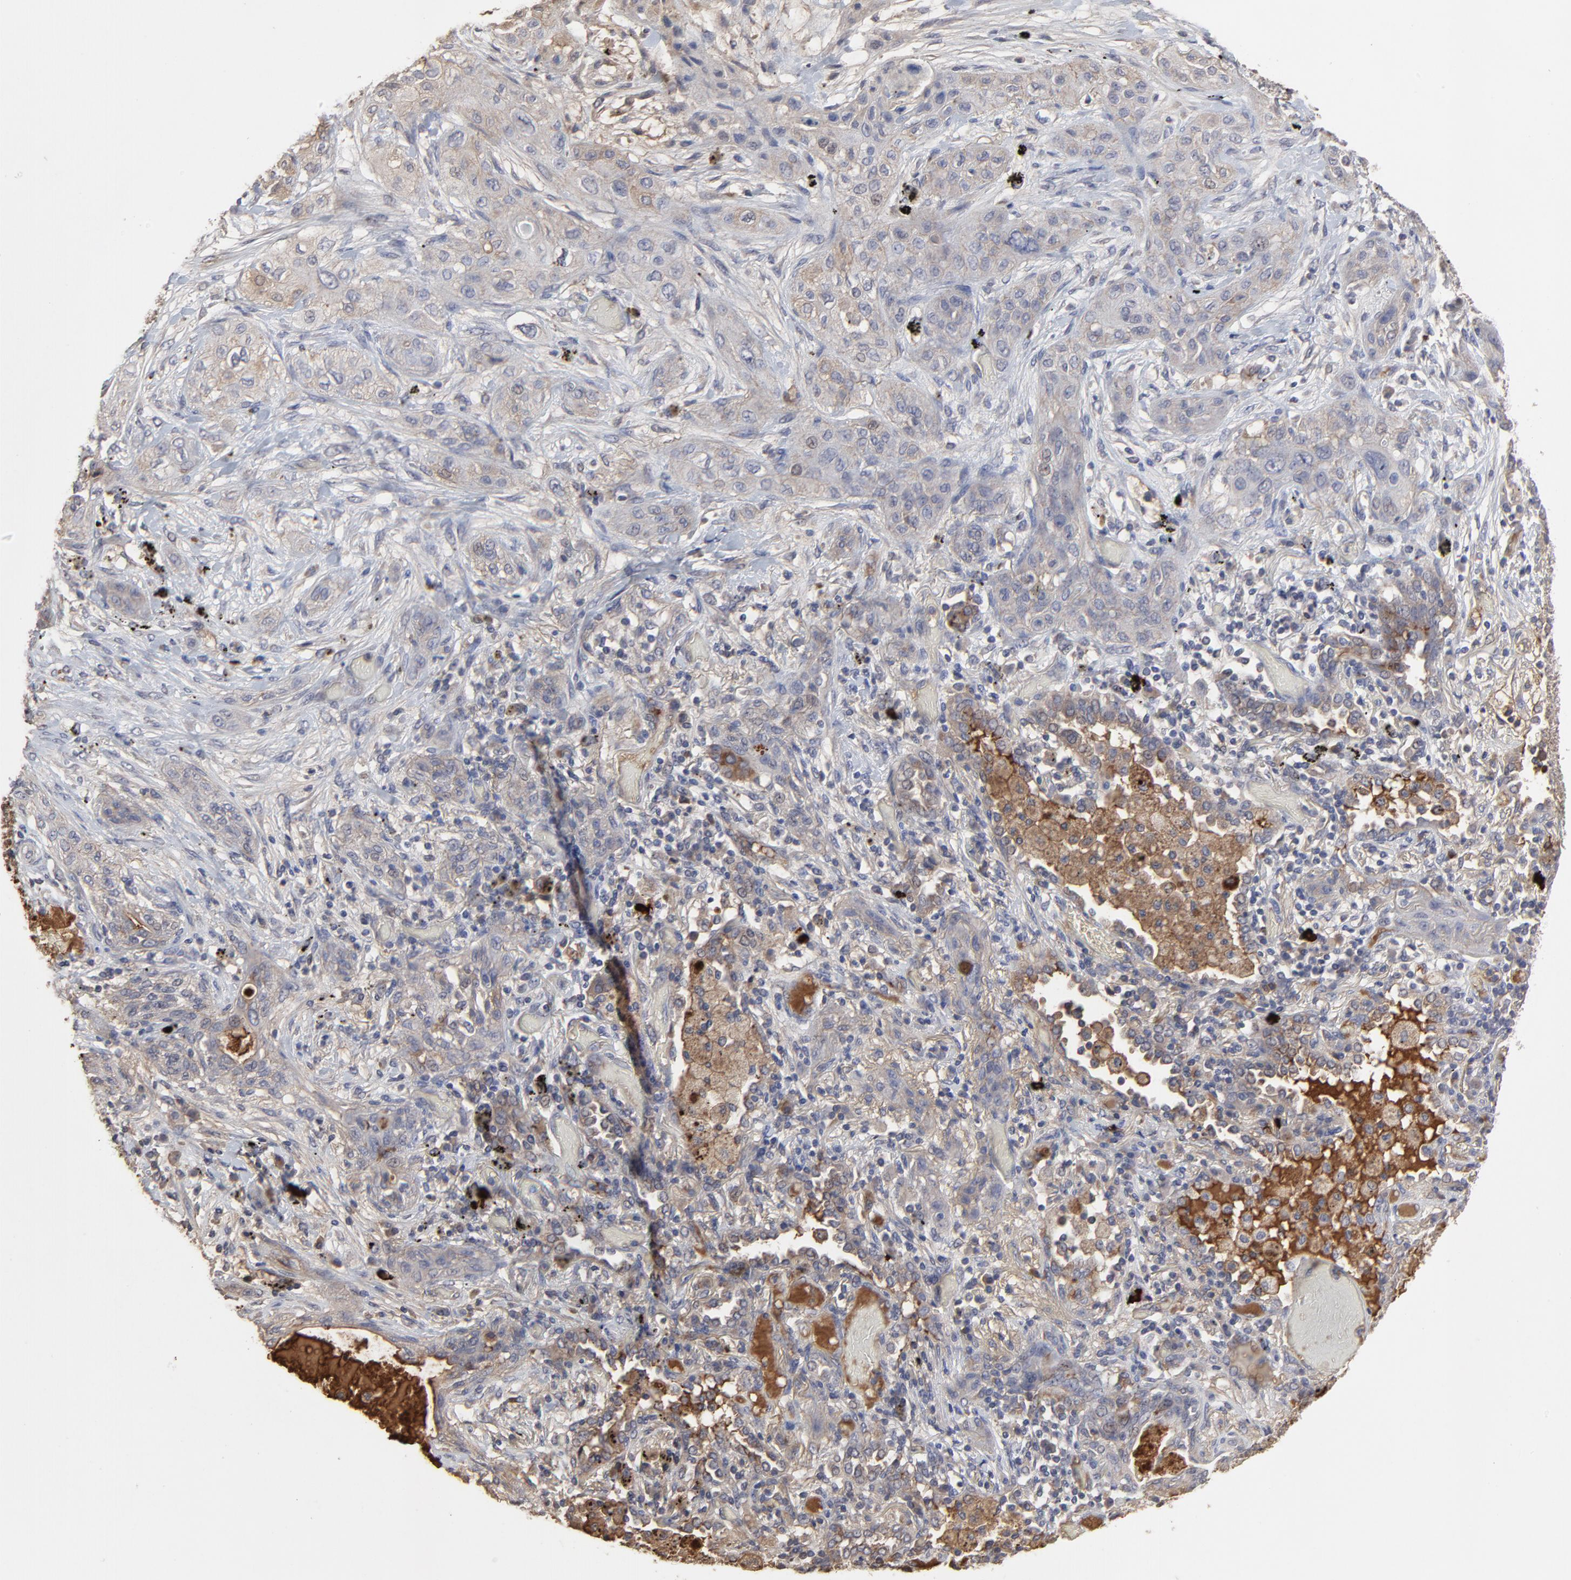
{"staining": {"intensity": "negative", "quantity": "none", "location": "none"}, "tissue": "lung cancer", "cell_type": "Tumor cells", "image_type": "cancer", "snomed": [{"axis": "morphology", "description": "Squamous cell carcinoma, NOS"}, {"axis": "topography", "description": "Lung"}], "caption": "Tumor cells are negative for brown protein staining in lung cancer (squamous cell carcinoma). (Brightfield microscopy of DAB (3,3'-diaminobenzidine) IHC at high magnification).", "gene": "VPREB3", "patient": {"sex": "female", "age": 47}}